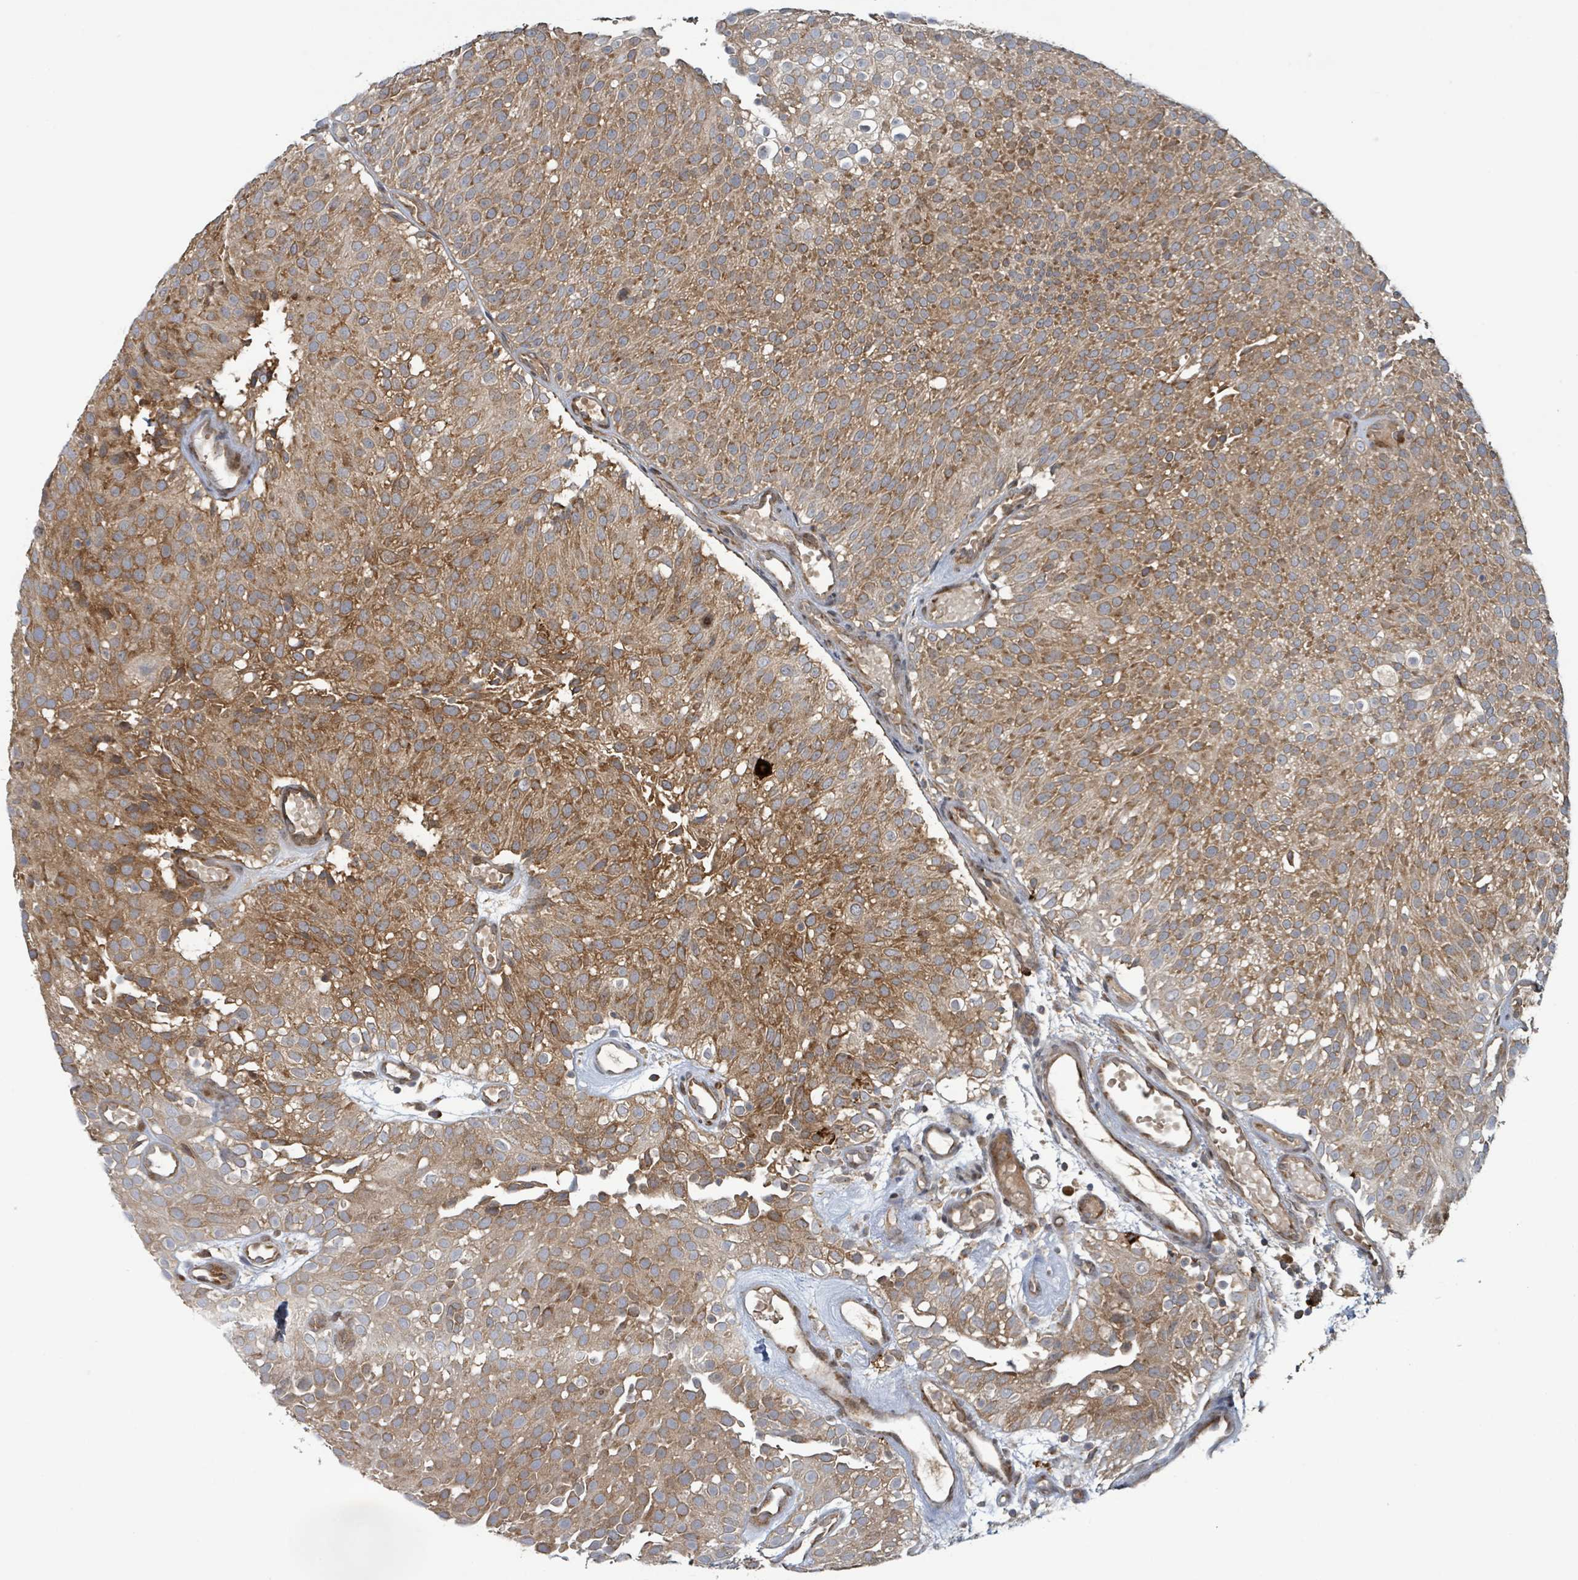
{"staining": {"intensity": "moderate", "quantity": ">75%", "location": "cytoplasmic/membranous"}, "tissue": "urothelial cancer", "cell_type": "Tumor cells", "image_type": "cancer", "snomed": [{"axis": "morphology", "description": "Urothelial carcinoma, Low grade"}, {"axis": "topography", "description": "Urinary bladder"}], "caption": "Brown immunohistochemical staining in urothelial cancer exhibits moderate cytoplasmic/membranous expression in about >75% of tumor cells. The staining was performed using DAB (3,3'-diaminobenzidine) to visualize the protein expression in brown, while the nuclei were stained in blue with hematoxylin (Magnification: 20x).", "gene": "OR51E1", "patient": {"sex": "male", "age": 78}}